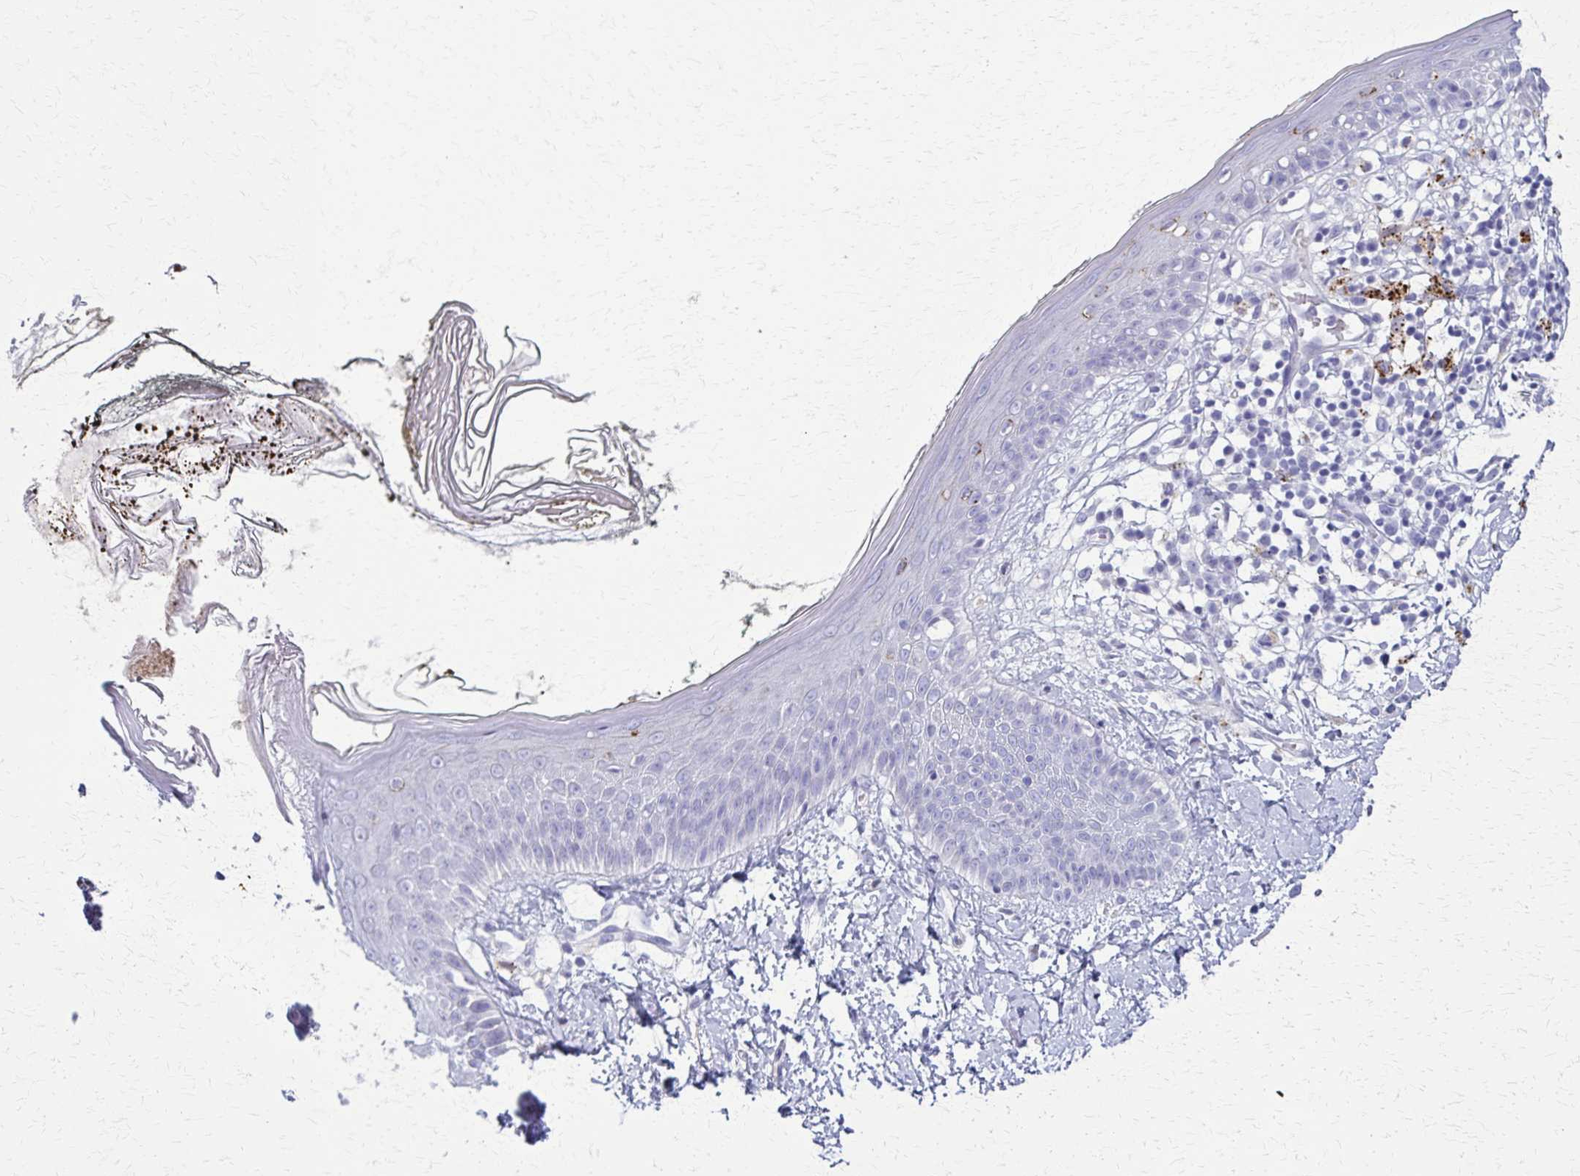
{"staining": {"intensity": "negative", "quantity": "none", "location": "none"}, "tissue": "skin", "cell_type": "Fibroblasts", "image_type": "normal", "snomed": [{"axis": "morphology", "description": "Normal tissue, NOS"}, {"axis": "topography", "description": "Skin"}], "caption": "This is a histopathology image of immunohistochemistry staining of benign skin, which shows no expression in fibroblasts.", "gene": "TMEM60", "patient": {"sex": "female", "age": 34}}